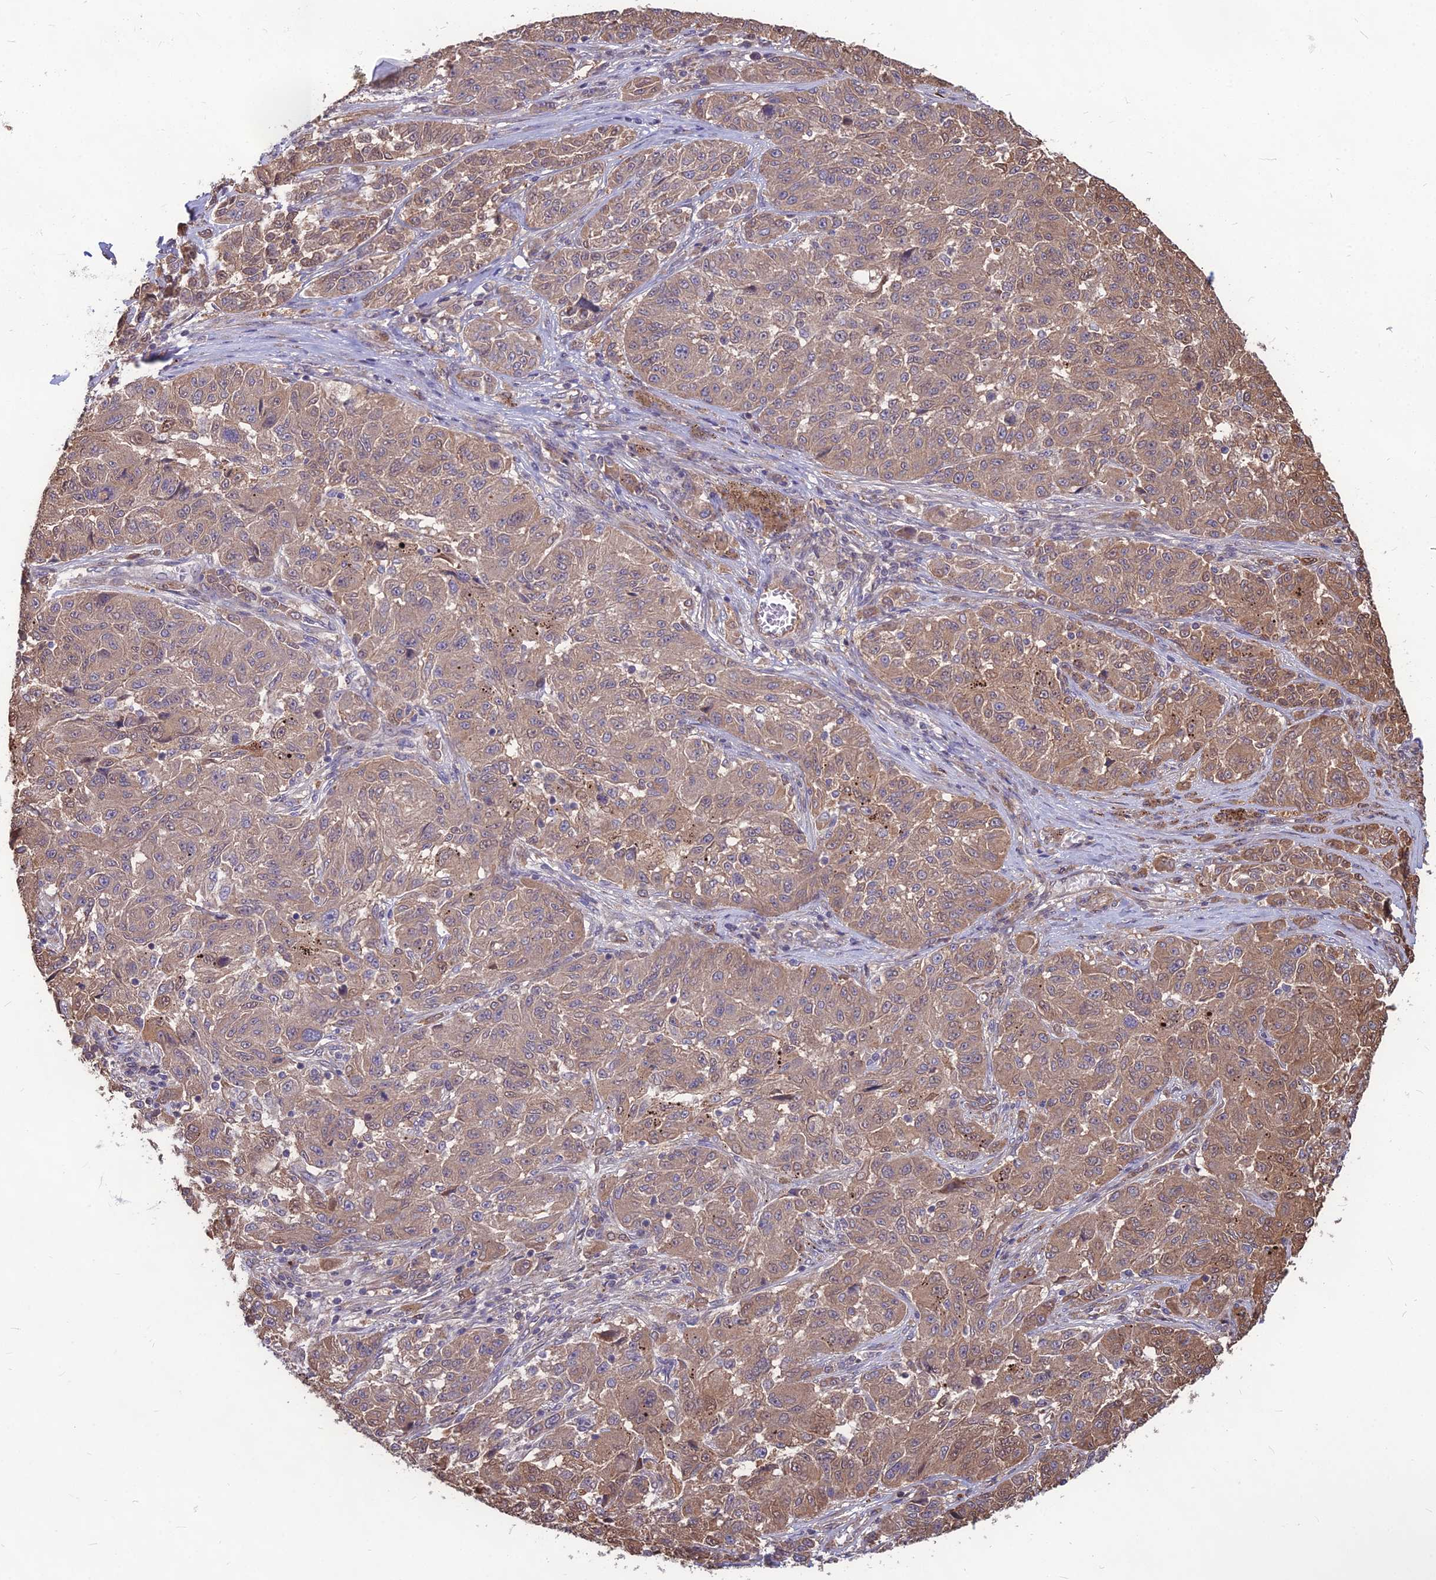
{"staining": {"intensity": "moderate", "quantity": "25%-75%", "location": "cytoplasmic/membranous"}, "tissue": "melanoma", "cell_type": "Tumor cells", "image_type": "cancer", "snomed": [{"axis": "morphology", "description": "Malignant melanoma, NOS"}, {"axis": "topography", "description": "Skin"}], "caption": "Protein staining reveals moderate cytoplasmic/membranous positivity in about 25%-75% of tumor cells in melanoma. The protein is shown in brown color, while the nuclei are stained blue.", "gene": "LSM6", "patient": {"sex": "male", "age": 53}}